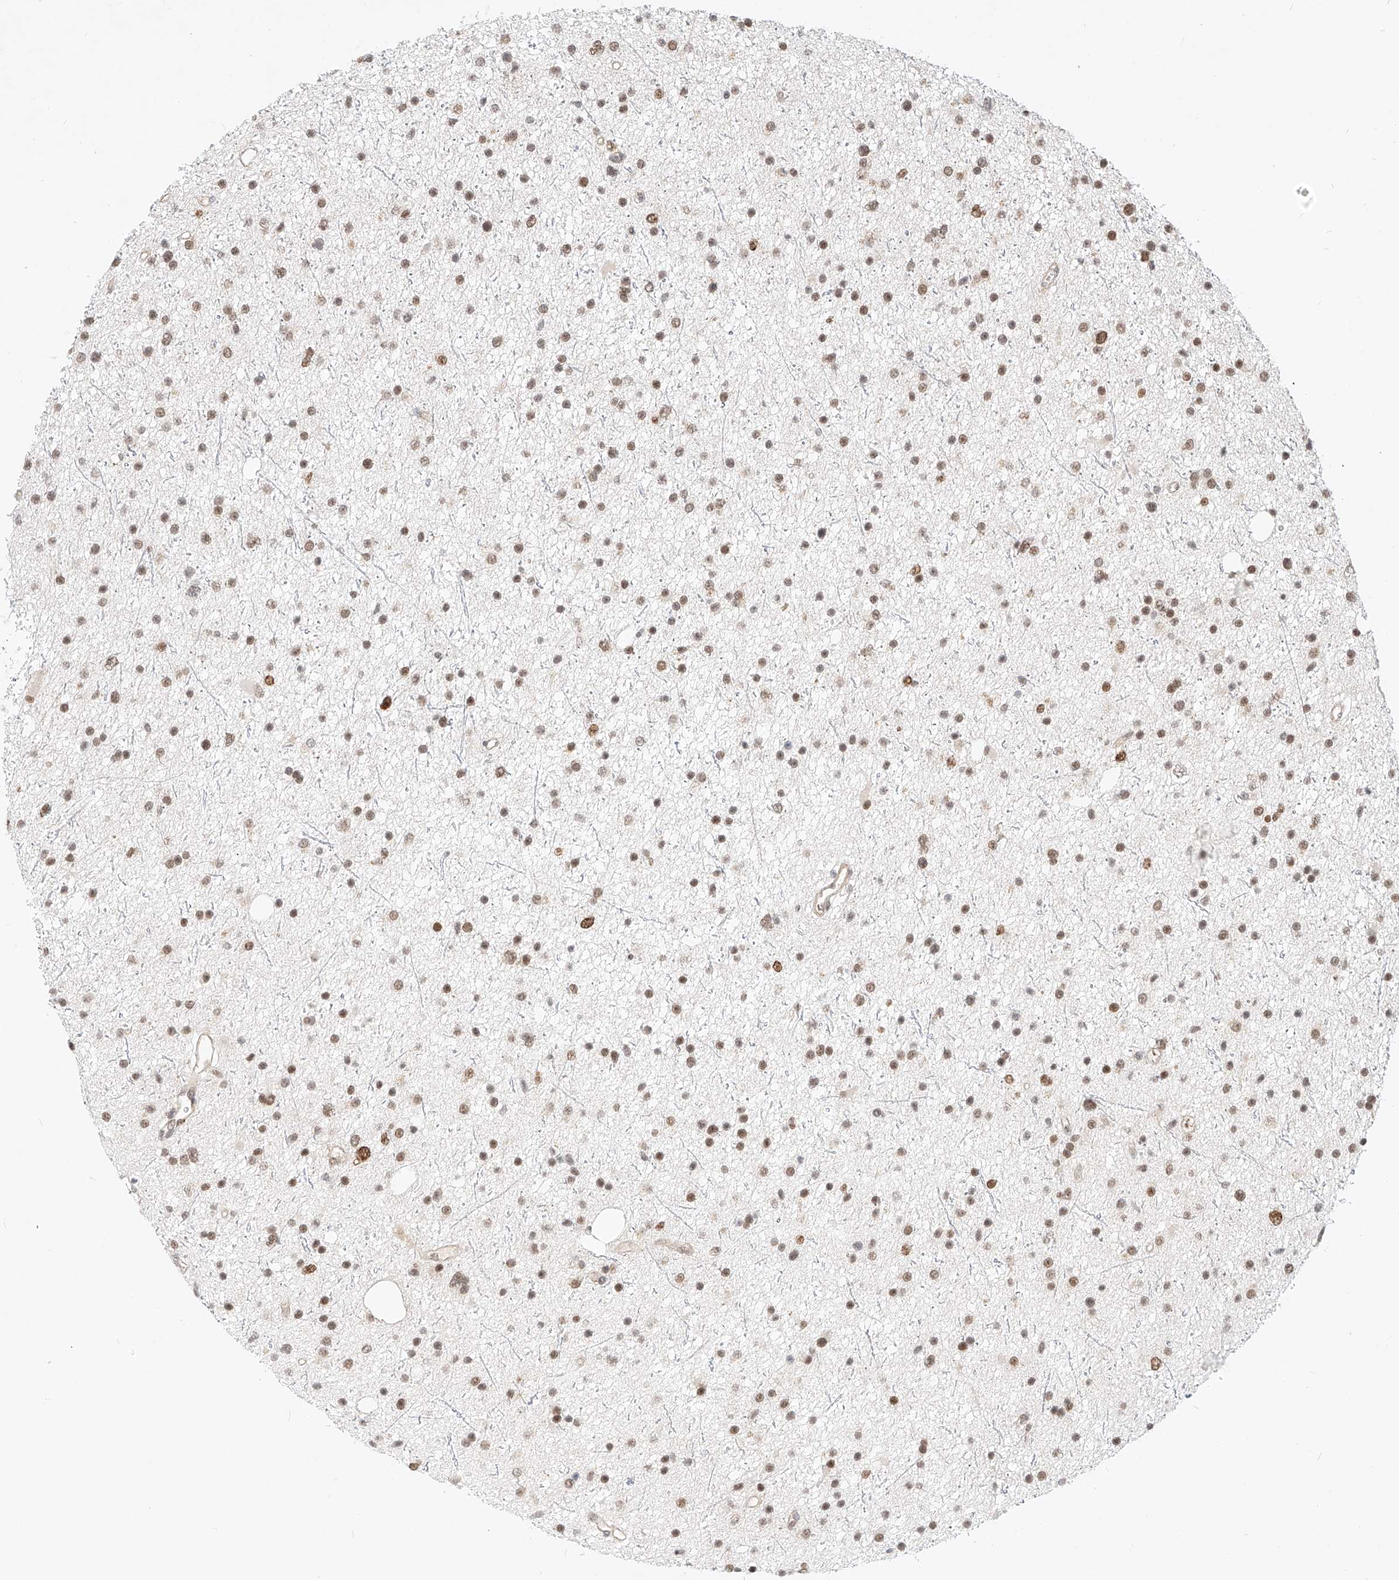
{"staining": {"intensity": "moderate", "quantity": ">75%", "location": "nuclear"}, "tissue": "glioma", "cell_type": "Tumor cells", "image_type": "cancer", "snomed": [{"axis": "morphology", "description": "Glioma, malignant, Low grade"}, {"axis": "topography", "description": "Cerebral cortex"}], "caption": "Low-grade glioma (malignant) stained for a protein reveals moderate nuclear positivity in tumor cells.", "gene": "CBX8", "patient": {"sex": "female", "age": 39}}